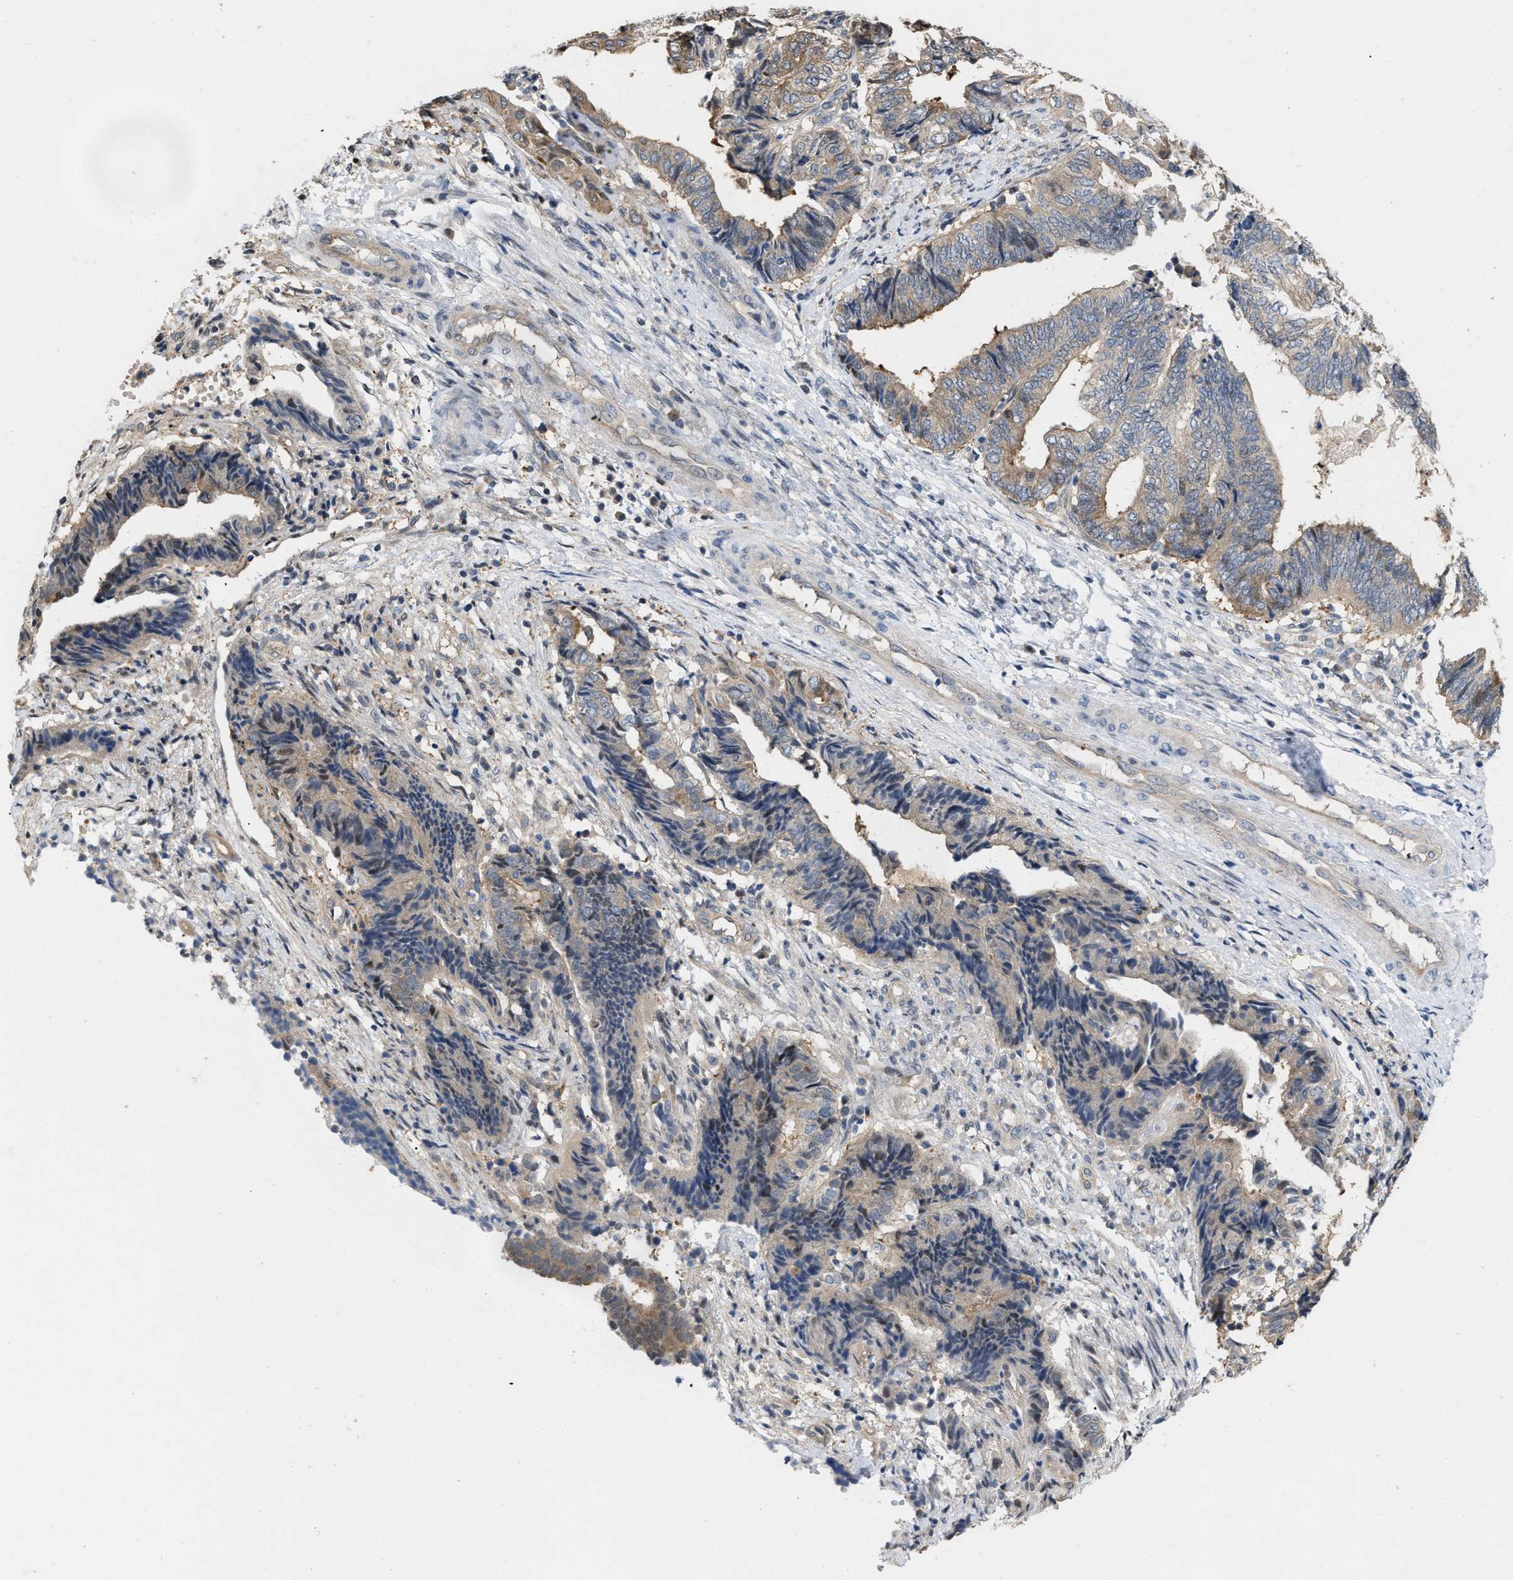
{"staining": {"intensity": "weak", "quantity": "25%-75%", "location": "cytoplasmic/membranous"}, "tissue": "endometrial cancer", "cell_type": "Tumor cells", "image_type": "cancer", "snomed": [{"axis": "morphology", "description": "Adenocarcinoma, NOS"}, {"axis": "topography", "description": "Uterus"}, {"axis": "topography", "description": "Endometrium"}], "caption": "IHC image of human endometrial cancer (adenocarcinoma) stained for a protein (brown), which demonstrates low levels of weak cytoplasmic/membranous positivity in about 25%-75% of tumor cells.", "gene": "CSNK1A1", "patient": {"sex": "female", "age": 70}}